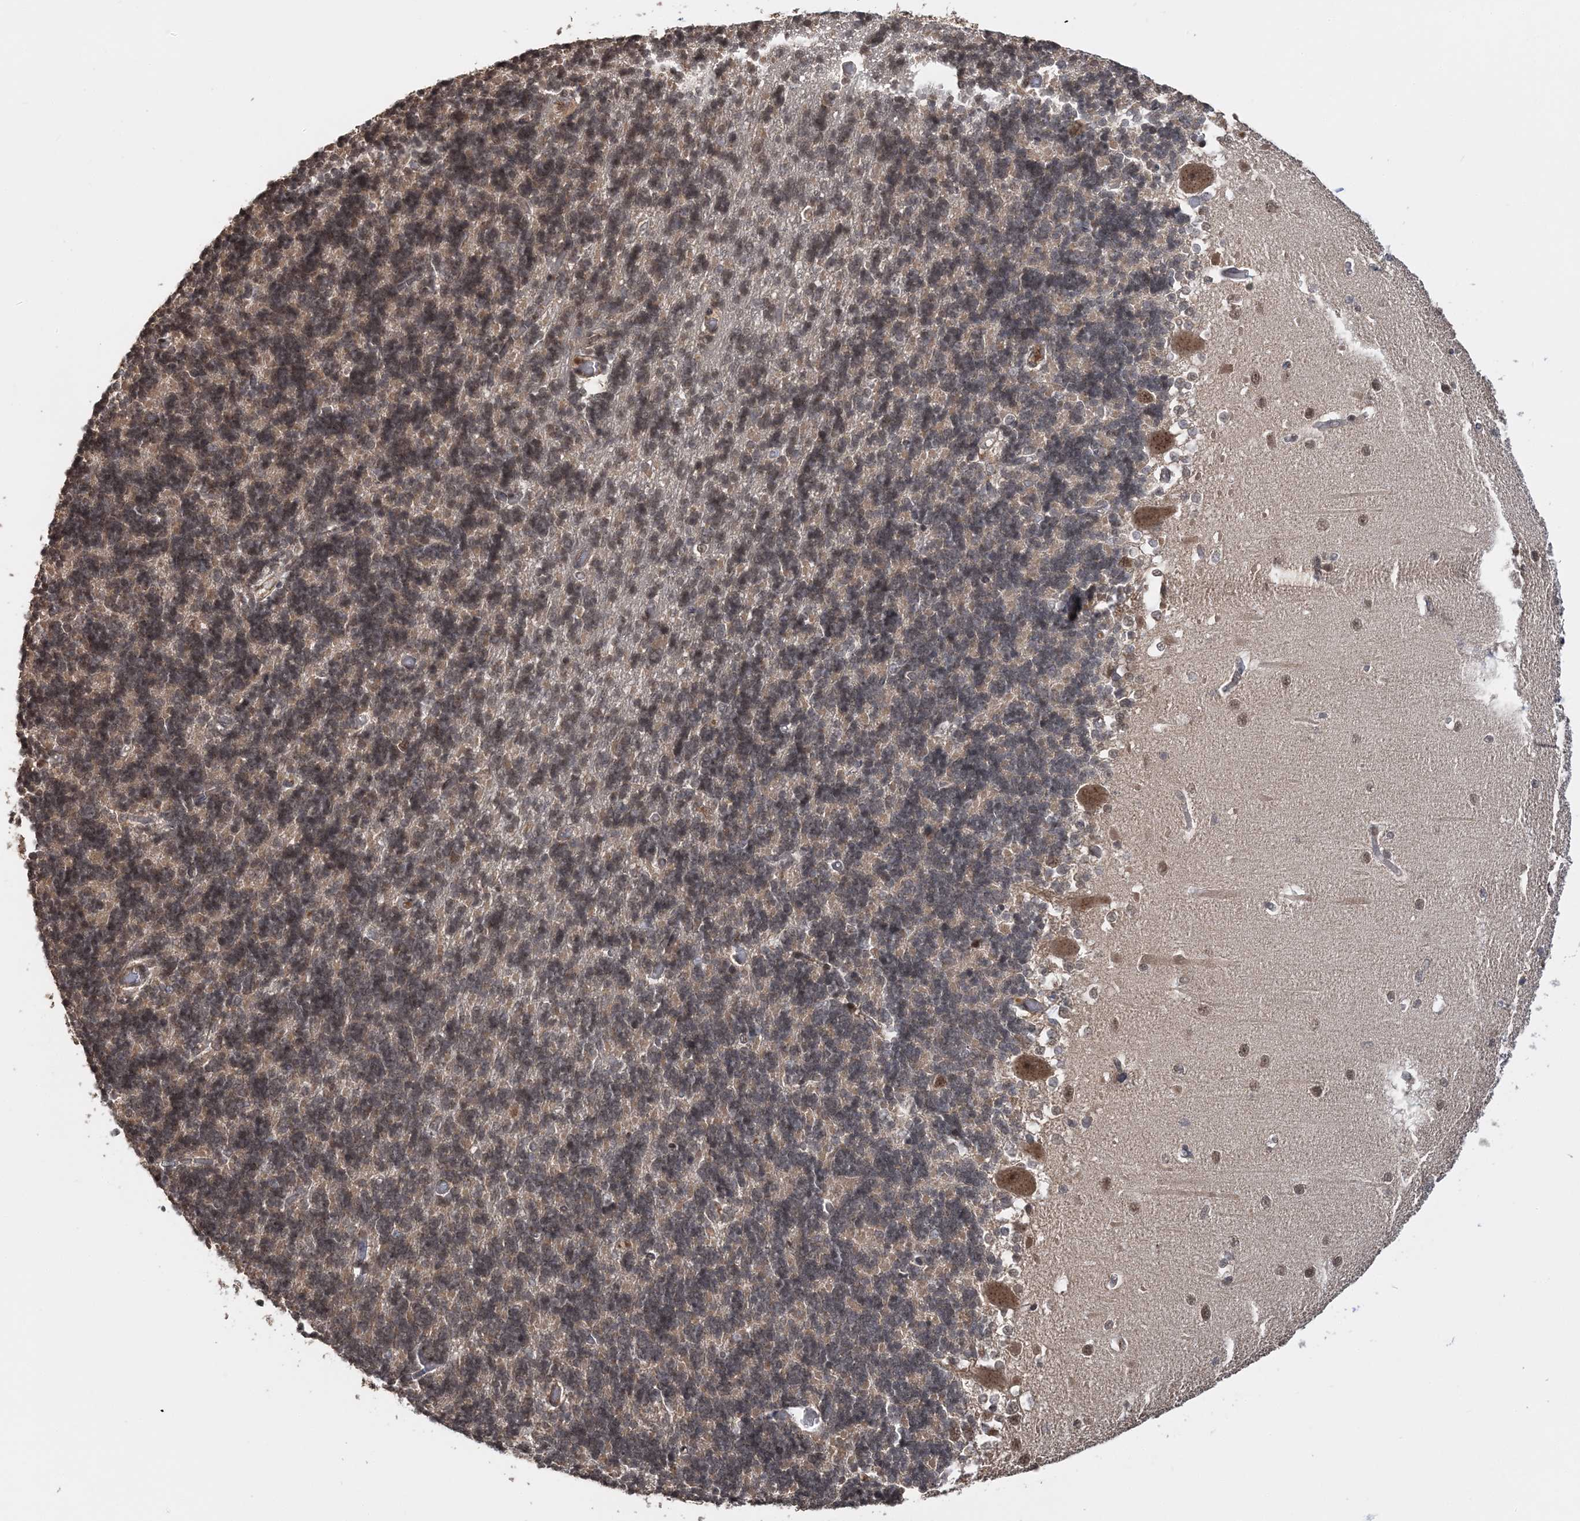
{"staining": {"intensity": "weak", "quantity": "25%-75%", "location": "nuclear"}, "tissue": "cerebellum", "cell_type": "Cells in granular layer", "image_type": "normal", "snomed": [{"axis": "morphology", "description": "Normal tissue, NOS"}, {"axis": "topography", "description": "Cerebellum"}], "caption": "A low amount of weak nuclear expression is present in approximately 25%-75% of cells in granular layer in unremarkable cerebellum. Nuclei are stained in blue.", "gene": "TSHZ2", "patient": {"sex": "male", "age": 37}}